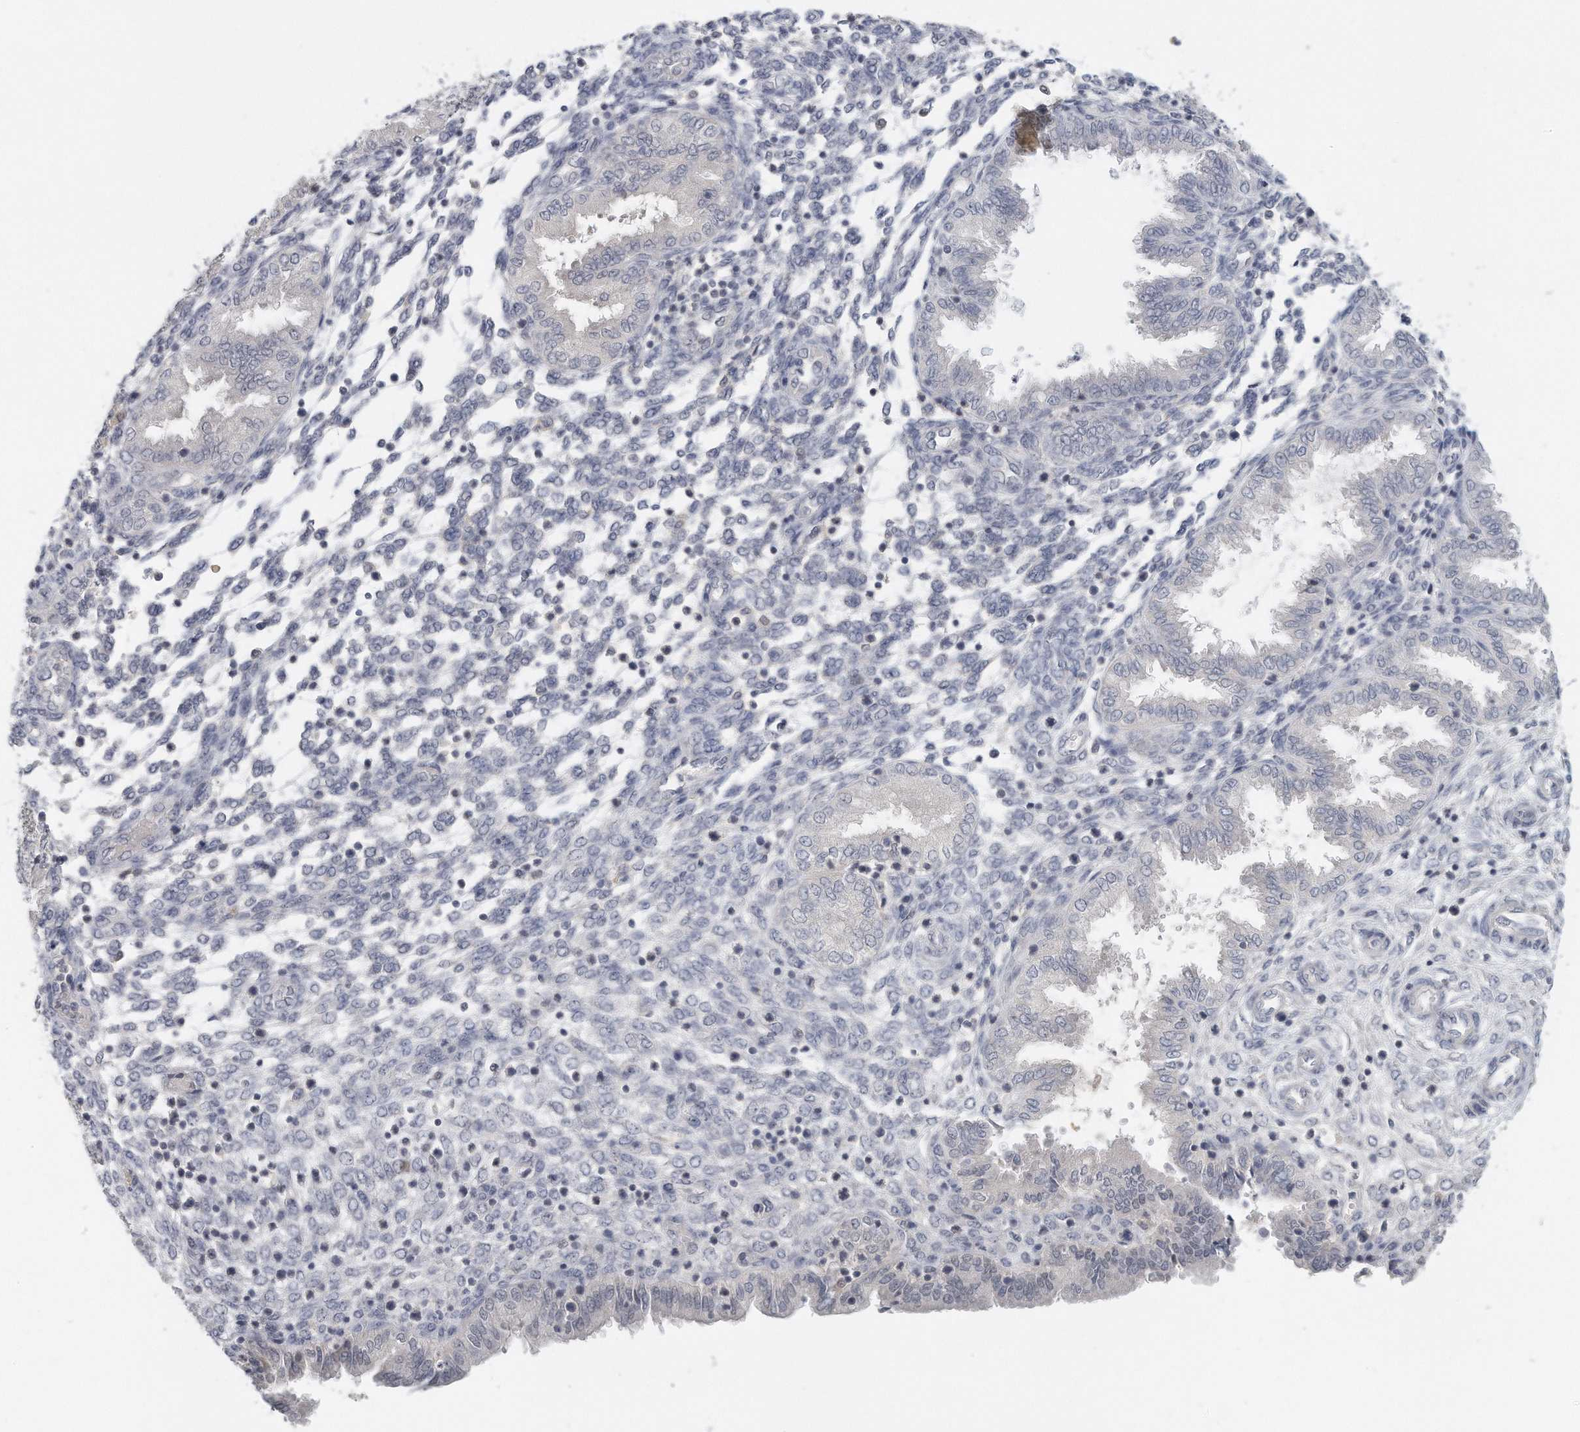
{"staining": {"intensity": "negative", "quantity": "none", "location": "none"}, "tissue": "endometrium", "cell_type": "Cells in endometrial stroma", "image_type": "normal", "snomed": [{"axis": "morphology", "description": "Normal tissue, NOS"}, {"axis": "topography", "description": "Endometrium"}], "caption": "DAB (3,3'-diaminobenzidine) immunohistochemical staining of normal human endometrium reveals no significant positivity in cells in endometrial stroma.", "gene": "DDX43", "patient": {"sex": "female", "age": 33}}